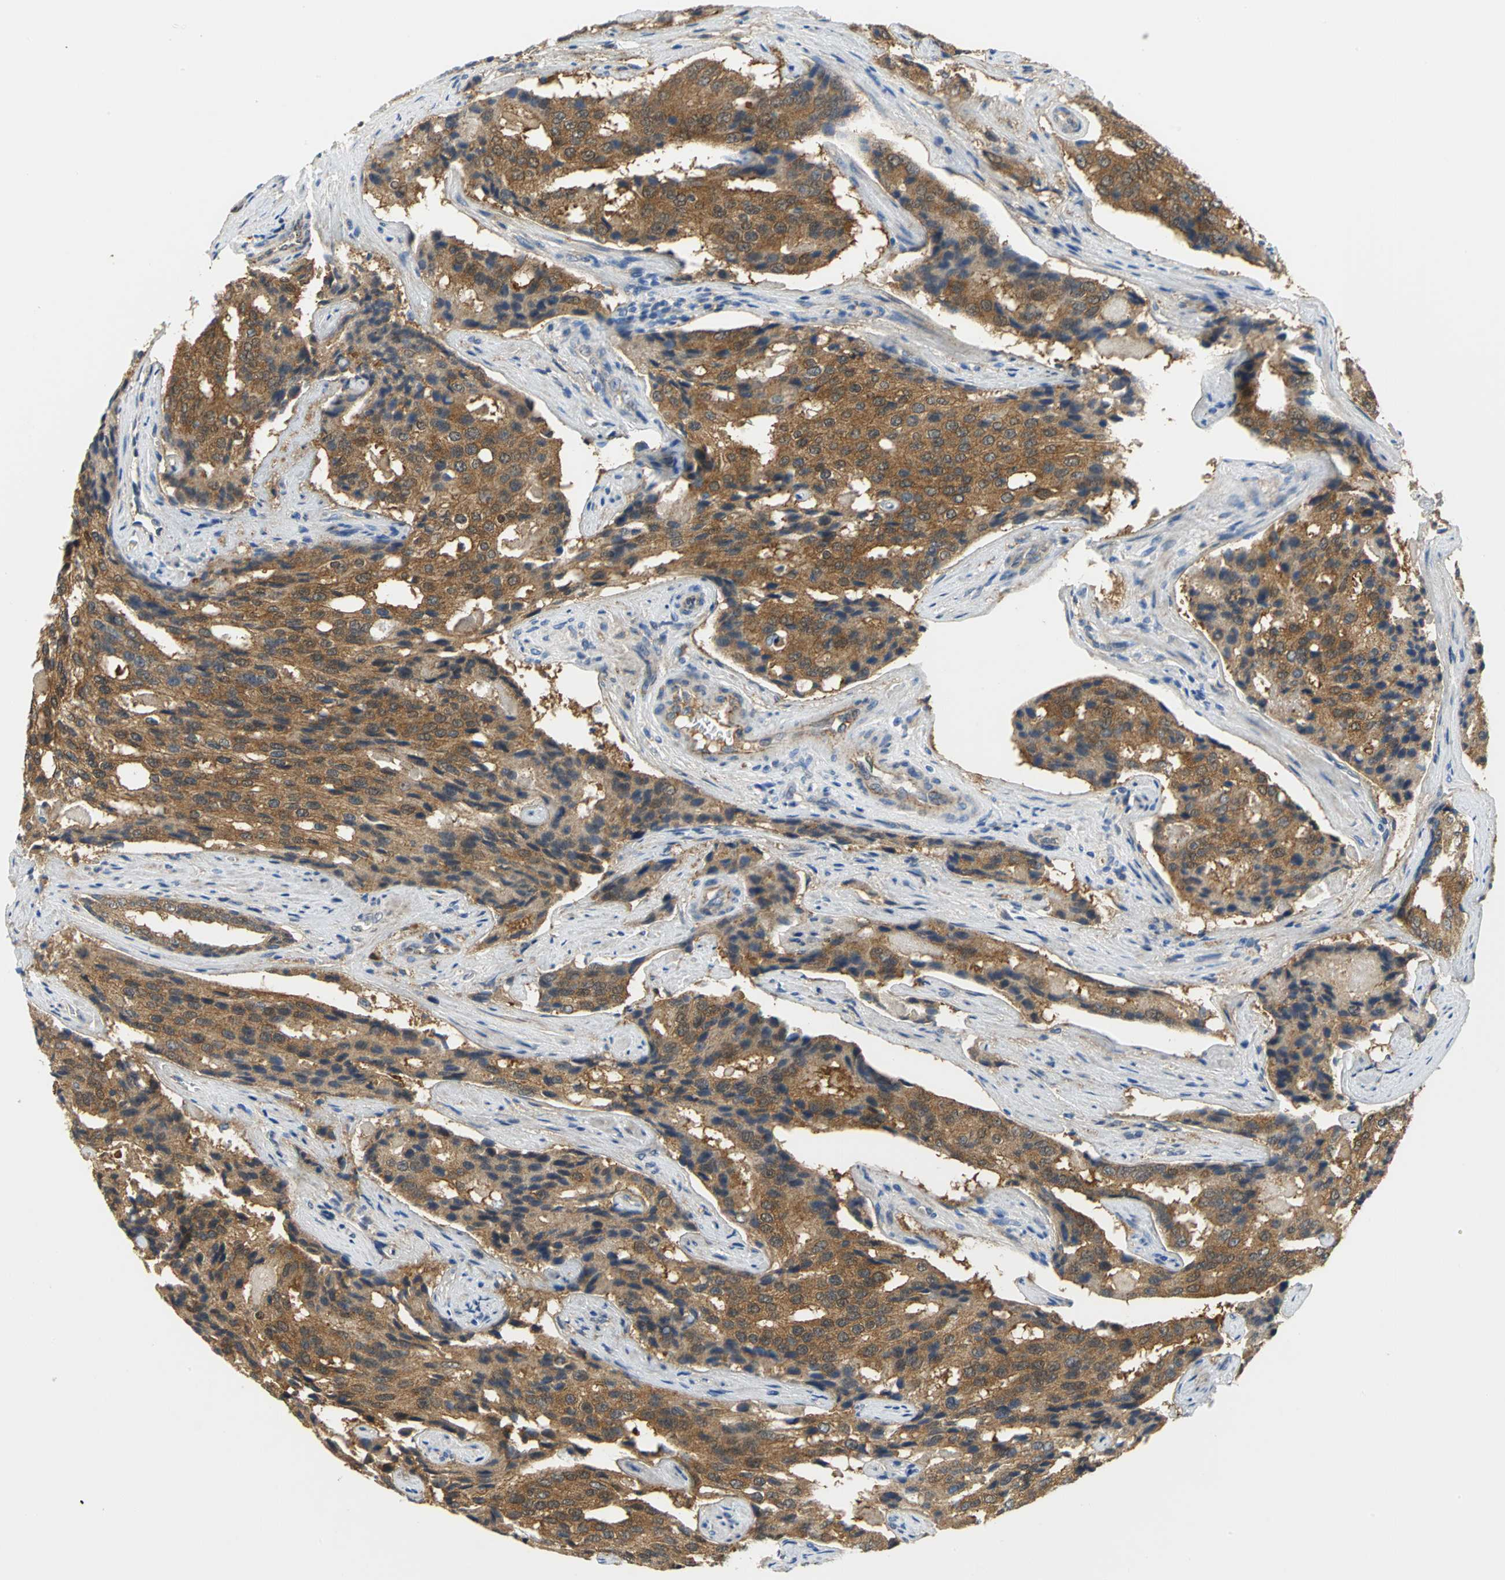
{"staining": {"intensity": "moderate", "quantity": ">75%", "location": "cytoplasmic/membranous"}, "tissue": "prostate cancer", "cell_type": "Tumor cells", "image_type": "cancer", "snomed": [{"axis": "morphology", "description": "Adenocarcinoma, High grade"}, {"axis": "topography", "description": "Prostate"}], "caption": "This micrograph reveals IHC staining of prostate cancer, with medium moderate cytoplasmic/membranous positivity in about >75% of tumor cells.", "gene": "PGM3", "patient": {"sex": "male", "age": 58}}